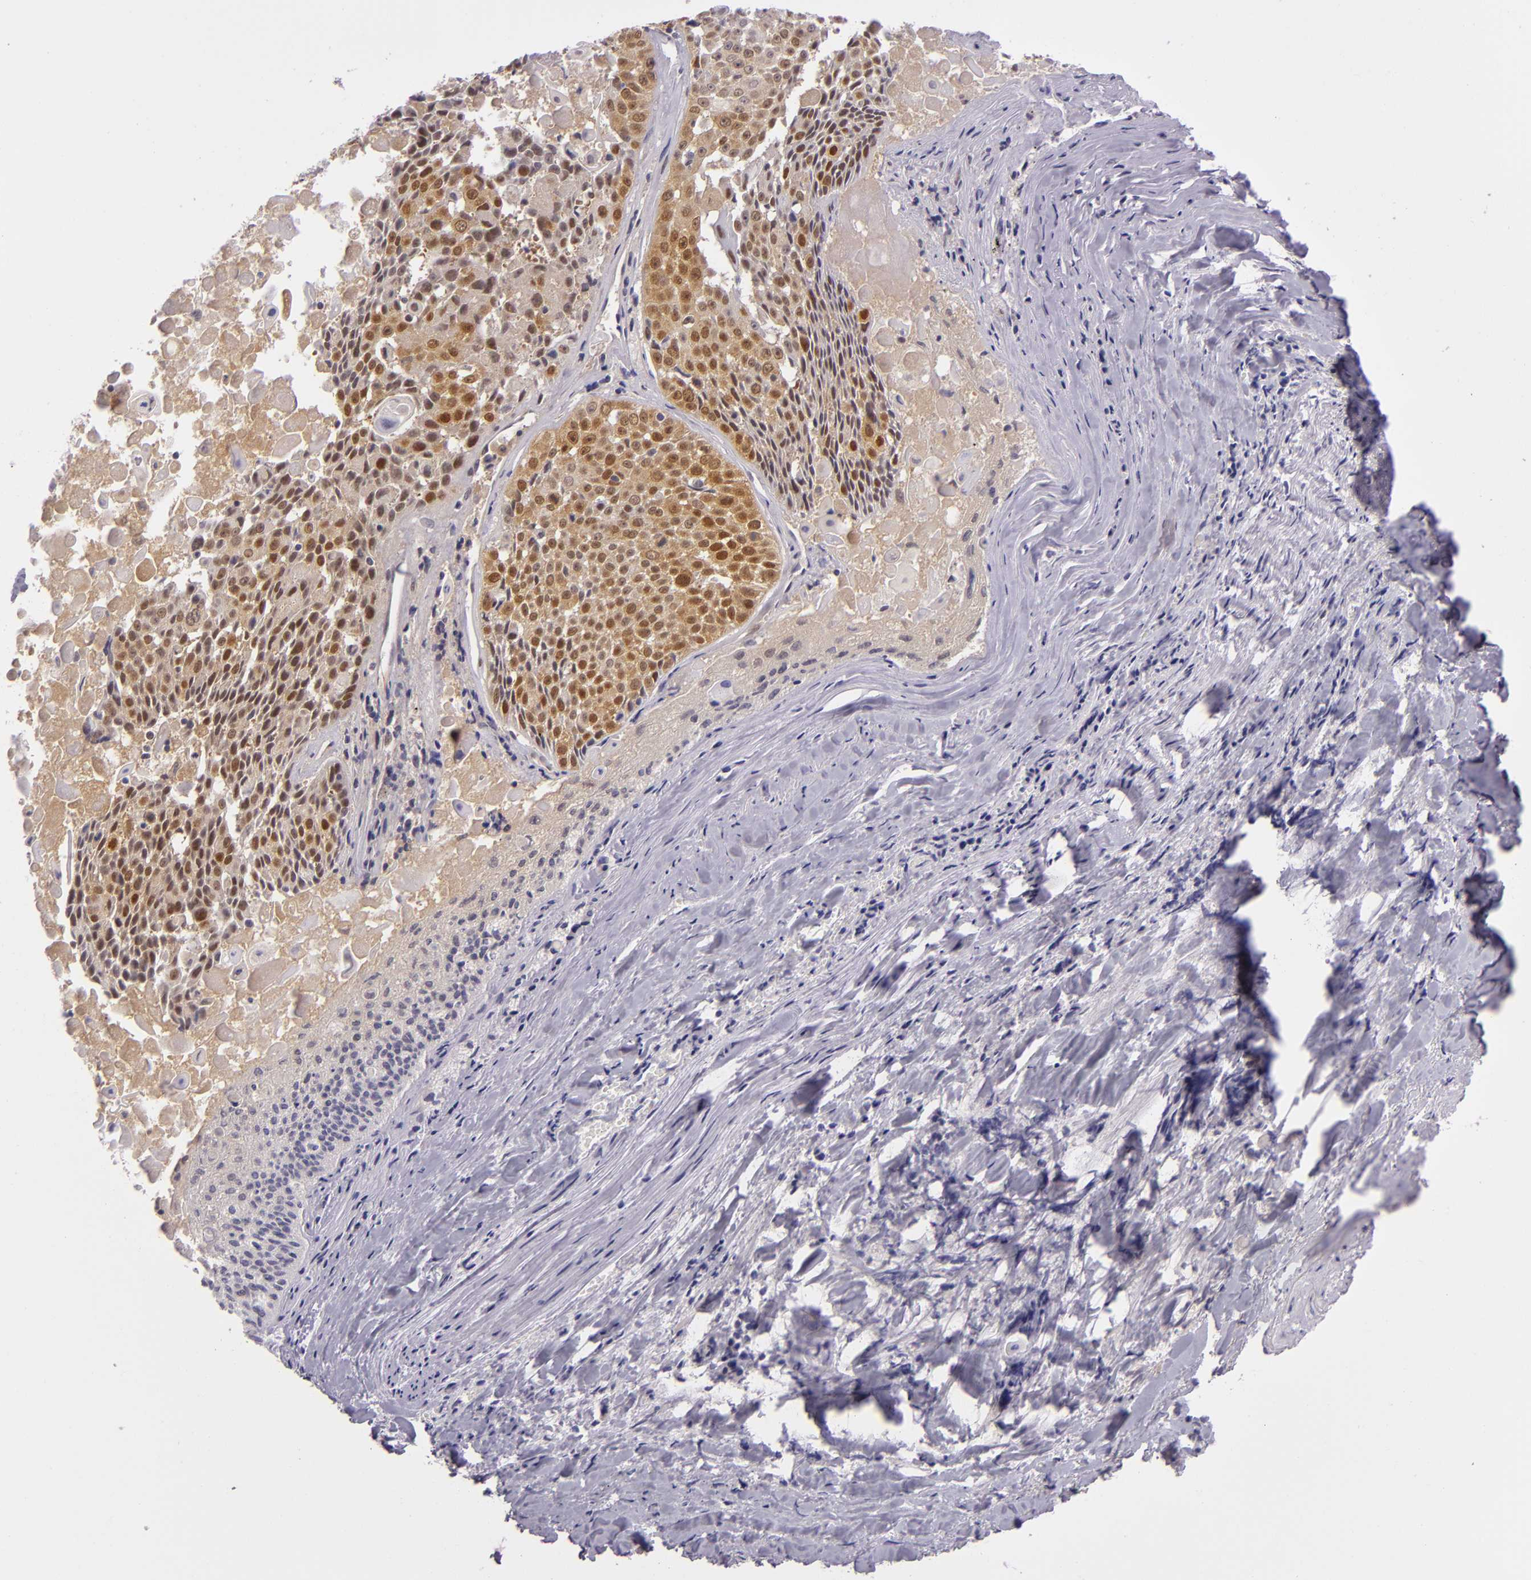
{"staining": {"intensity": "moderate", "quantity": "25%-75%", "location": "cytoplasmic/membranous,nuclear"}, "tissue": "lung cancer", "cell_type": "Tumor cells", "image_type": "cancer", "snomed": [{"axis": "morphology", "description": "Adenocarcinoma, NOS"}, {"axis": "topography", "description": "Lung"}], "caption": "Lung cancer stained with DAB IHC reveals medium levels of moderate cytoplasmic/membranous and nuclear expression in about 25%-75% of tumor cells.", "gene": "CSE1L", "patient": {"sex": "male", "age": 60}}